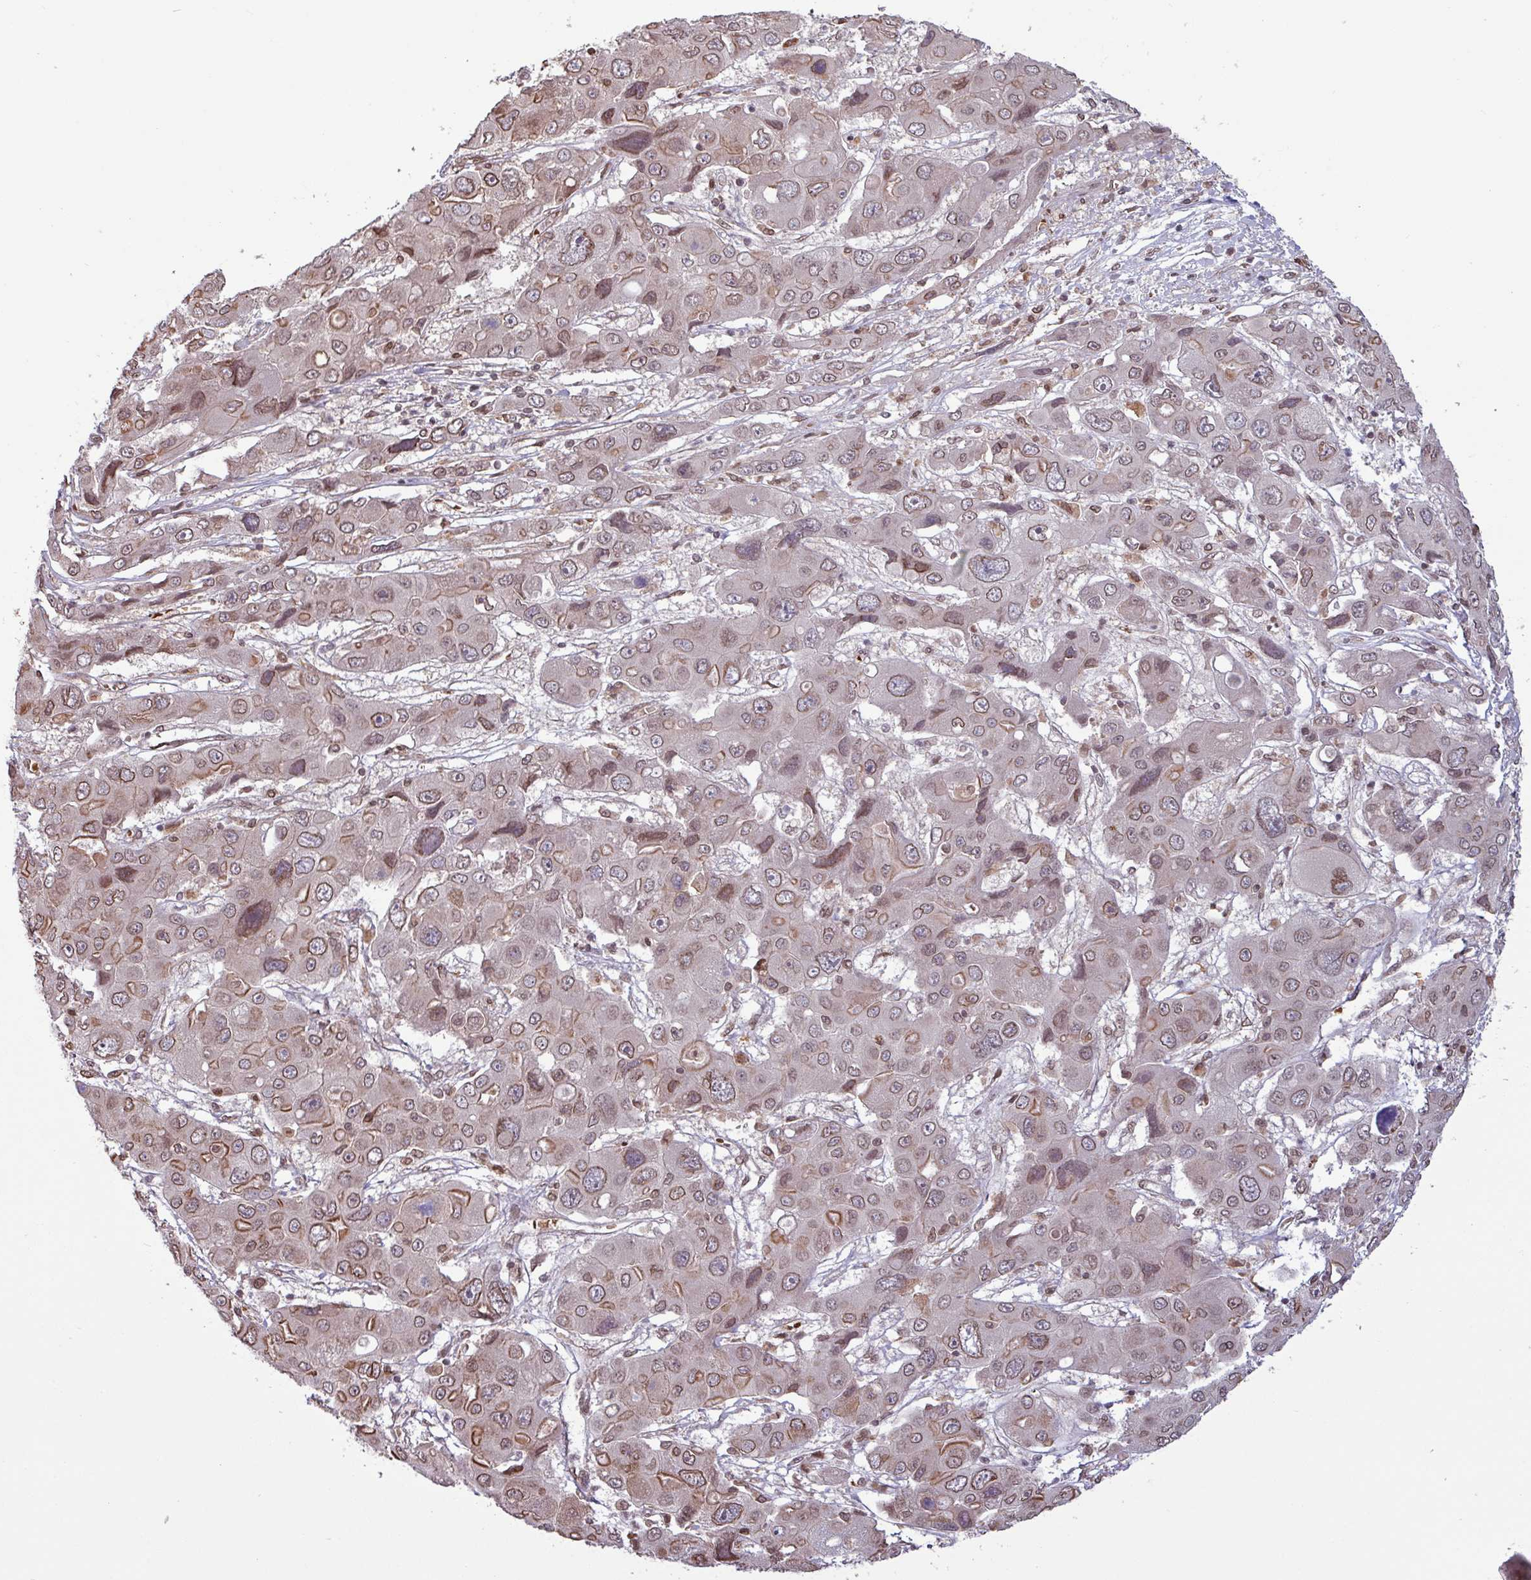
{"staining": {"intensity": "weak", "quantity": "25%-75%", "location": "cytoplasmic/membranous,nuclear"}, "tissue": "liver cancer", "cell_type": "Tumor cells", "image_type": "cancer", "snomed": [{"axis": "morphology", "description": "Cholangiocarcinoma"}, {"axis": "topography", "description": "Liver"}], "caption": "Immunohistochemical staining of human liver cancer (cholangiocarcinoma) shows low levels of weak cytoplasmic/membranous and nuclear expression in approximately 25%-75% of tumor cells.", "gene": "RBM4B", "patient": {"sex": "male", "age": 67}}